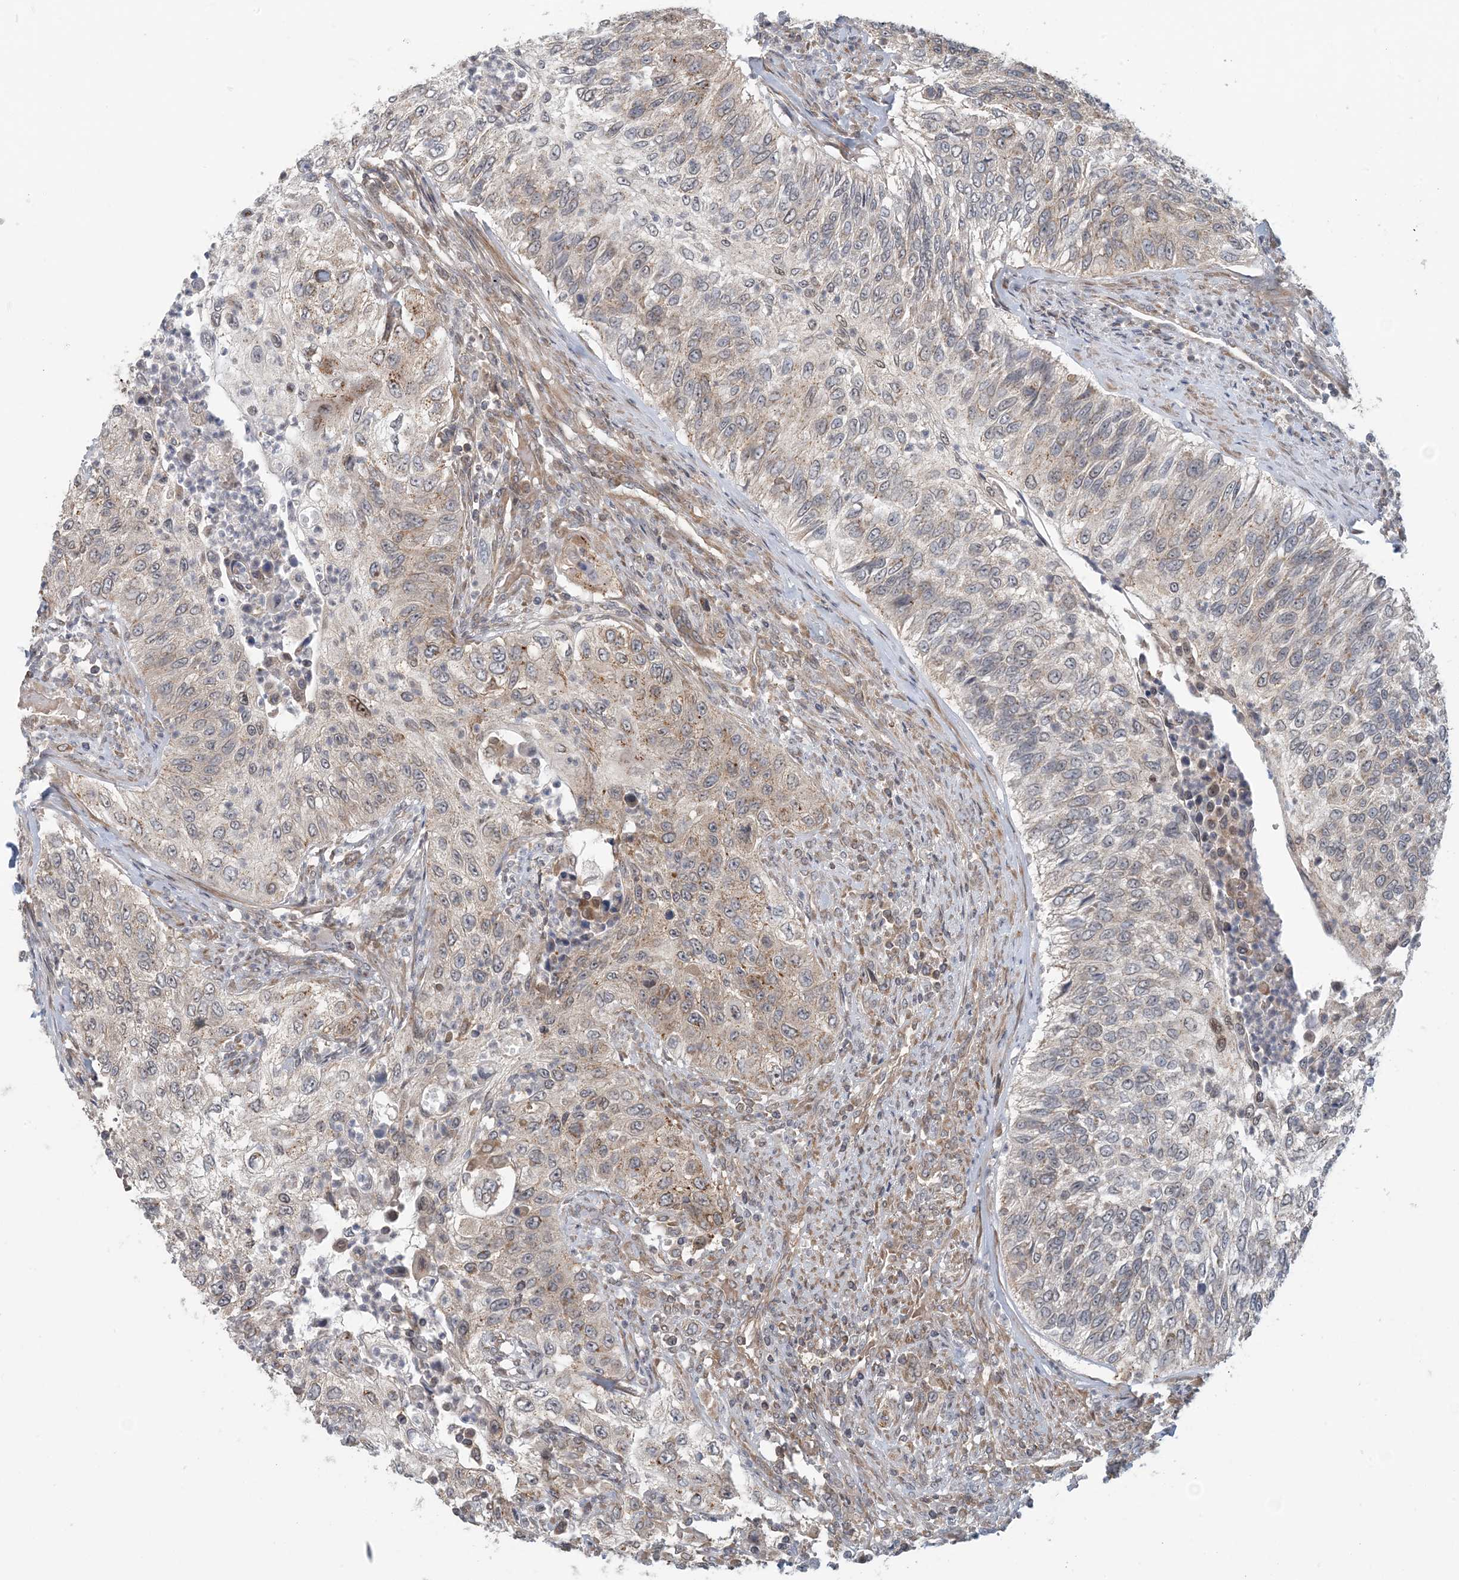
{"staining": {"intensity": "weak", "quantity": "<25%", "location": "cytoplasmic/membranous"}, "tissue": "urothelial cancer", "cell_type": "Tumor cells", "image_type": "cancer", "snomed": [{"axis": "morphology", "description": "Urothelial carcinoma, High grade"}, {"axis": "topography", "description": "Urinary bladder"}], "caption": "Urothelial cancer was stained to show a protein in brown. There is no significant expression in tumor cells.", "gene": "ATP13A2", "patient": {"sex": "female", "age": 60}}